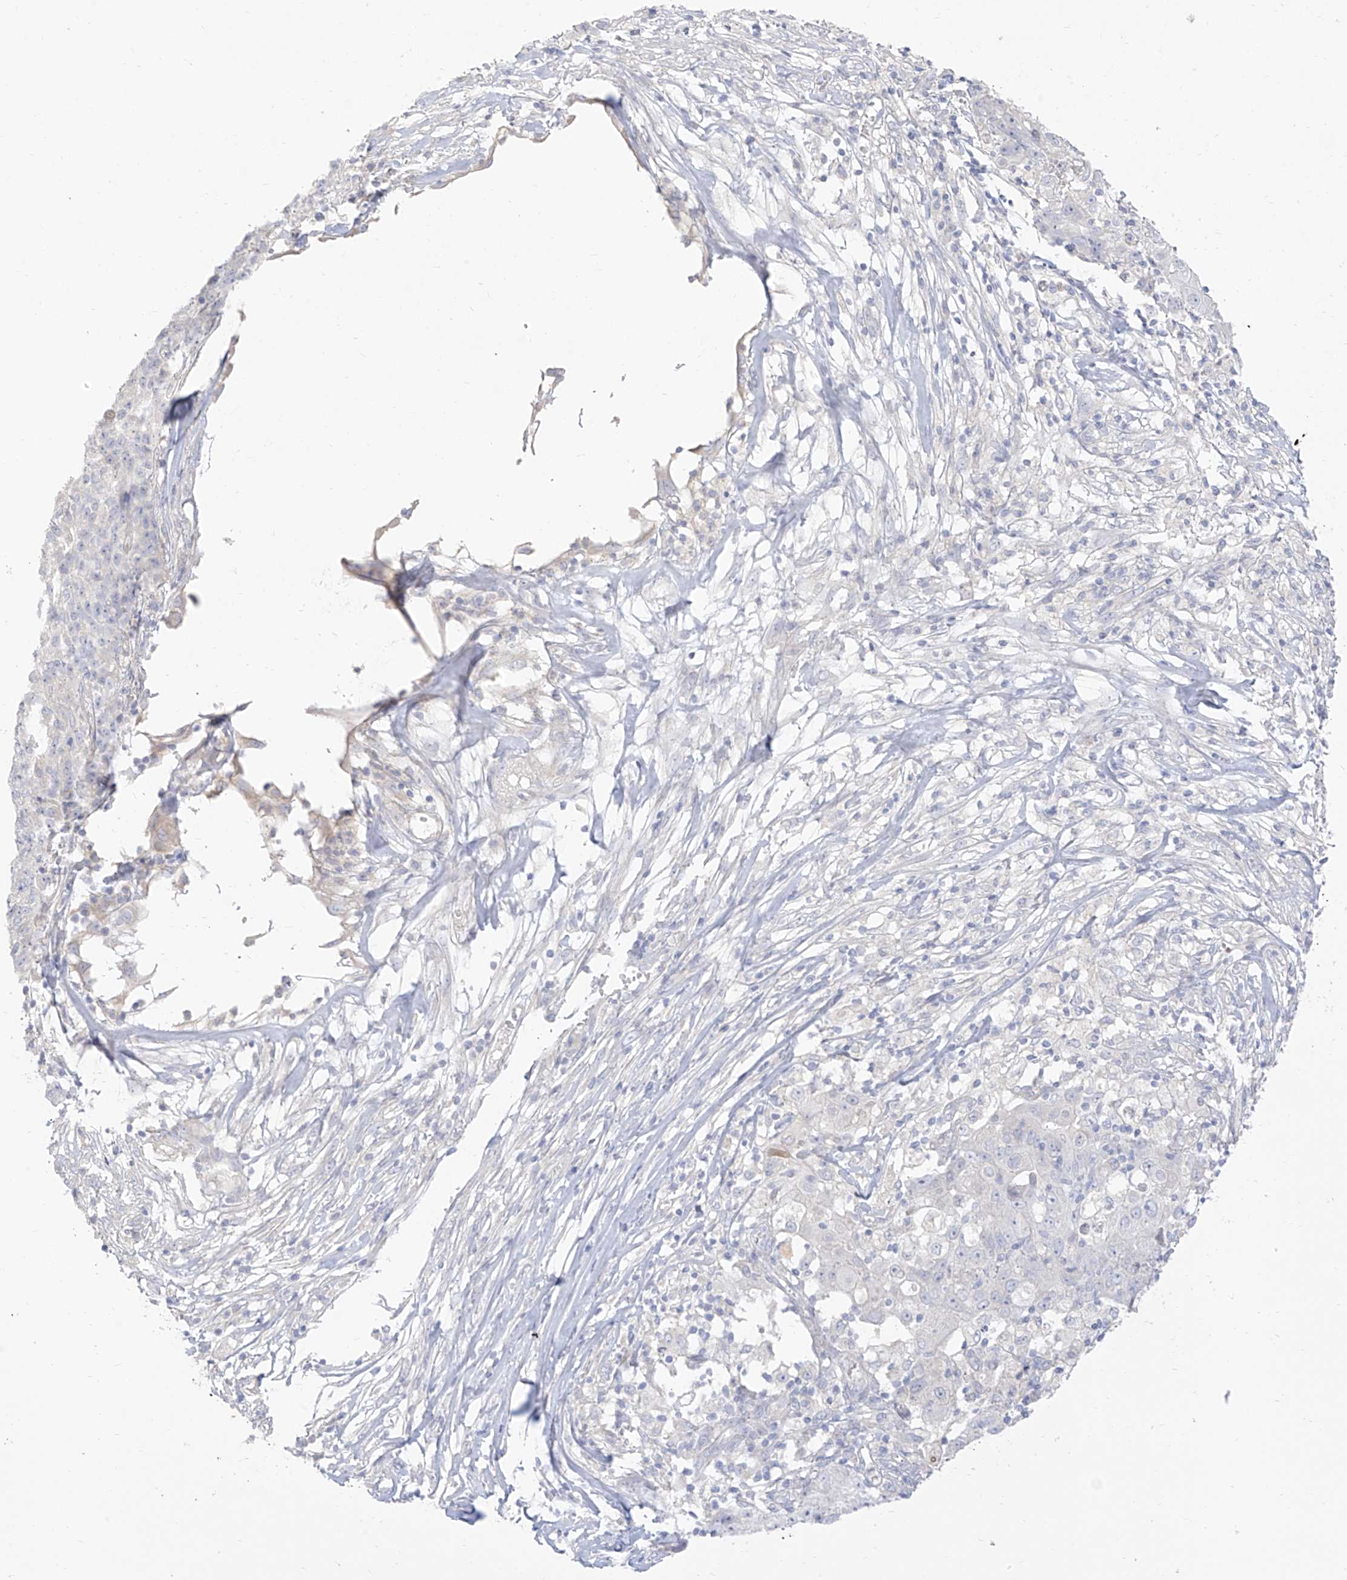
{"staining": {"intensity": "negative", "quantity": "none", "location": "none"}, "tissue": "ovarian cancer", "cell_type": "Tumor cells", "image_type": "cancer", "snomed": [{"axis": "morphology", "description": "Carcinoma, endometroid"}, {"axis": "topography", "description": "Ovary"}], "caption": "The micrograph reveals no significant expression in tumor cells of ovarian endometroid carcinoma.", "gene": "ARHGEF40", "patient": {"sex": "female", "age": 42}}